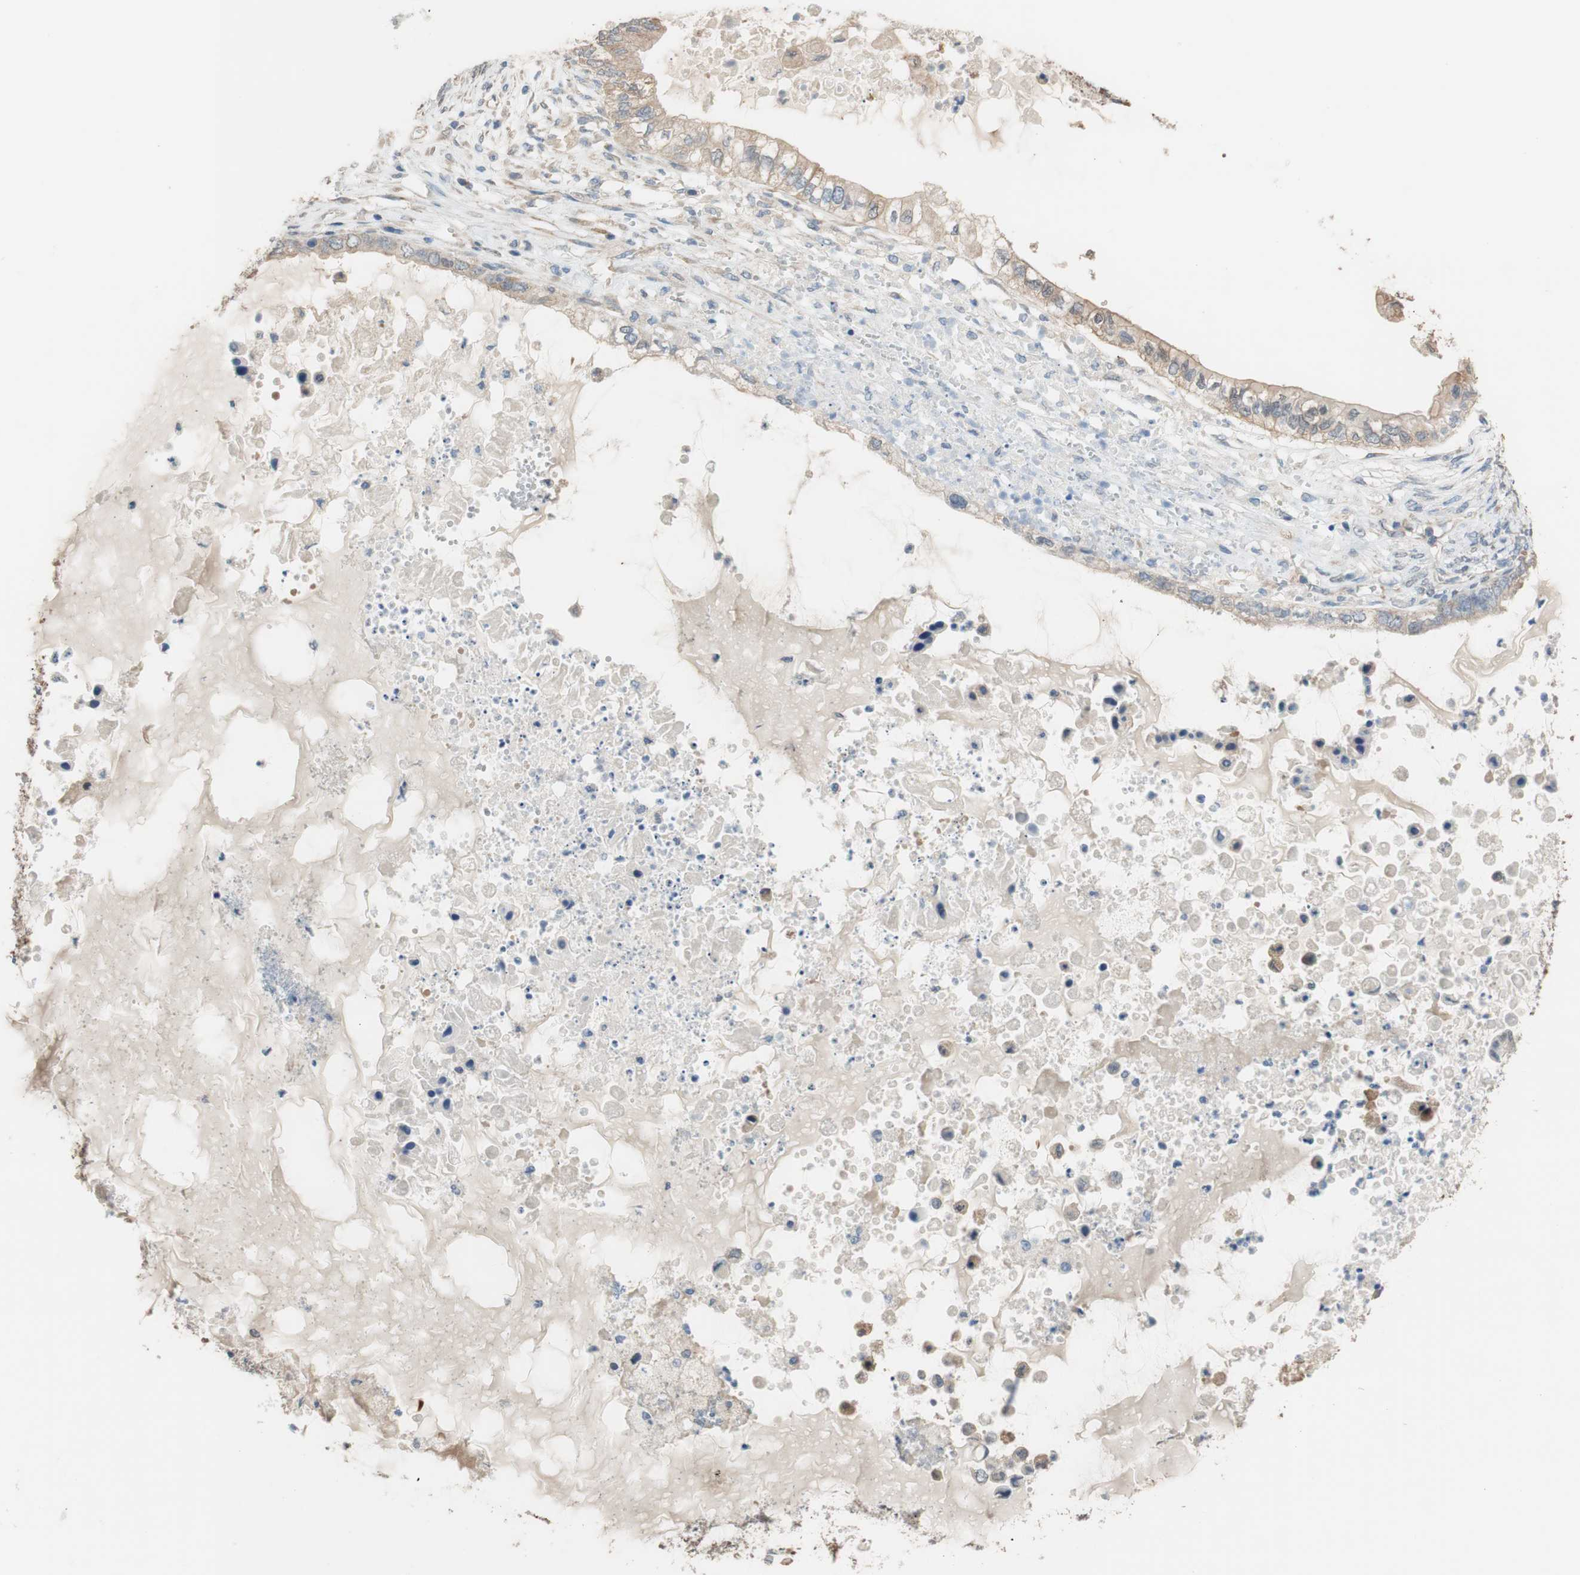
{"staining": {"intensity": "moderate", "quantity": ">75%", "location": "cytoplasmic/membranous"}, "tissue": "ovarian cancer", "cell_type": "Tumor cells", "image_type": "cancer", "snomed": [{"axis": "morphology", "description": "Cystadenocarcinoma, mucinous, NOS"}, {"axis": "topography", "description": "Ovary"}], "caption": "Immunohistochemistry (IHC) (DAB (3,3'-diaminobenzidine)) staining of human ovarian cancer reveals moderate cytoplasmic/membranous protein positivity in approximately >75% of tumor cells.", "gene": "ALDH1A2", "patient": {"sex": "female", "age": 80}}